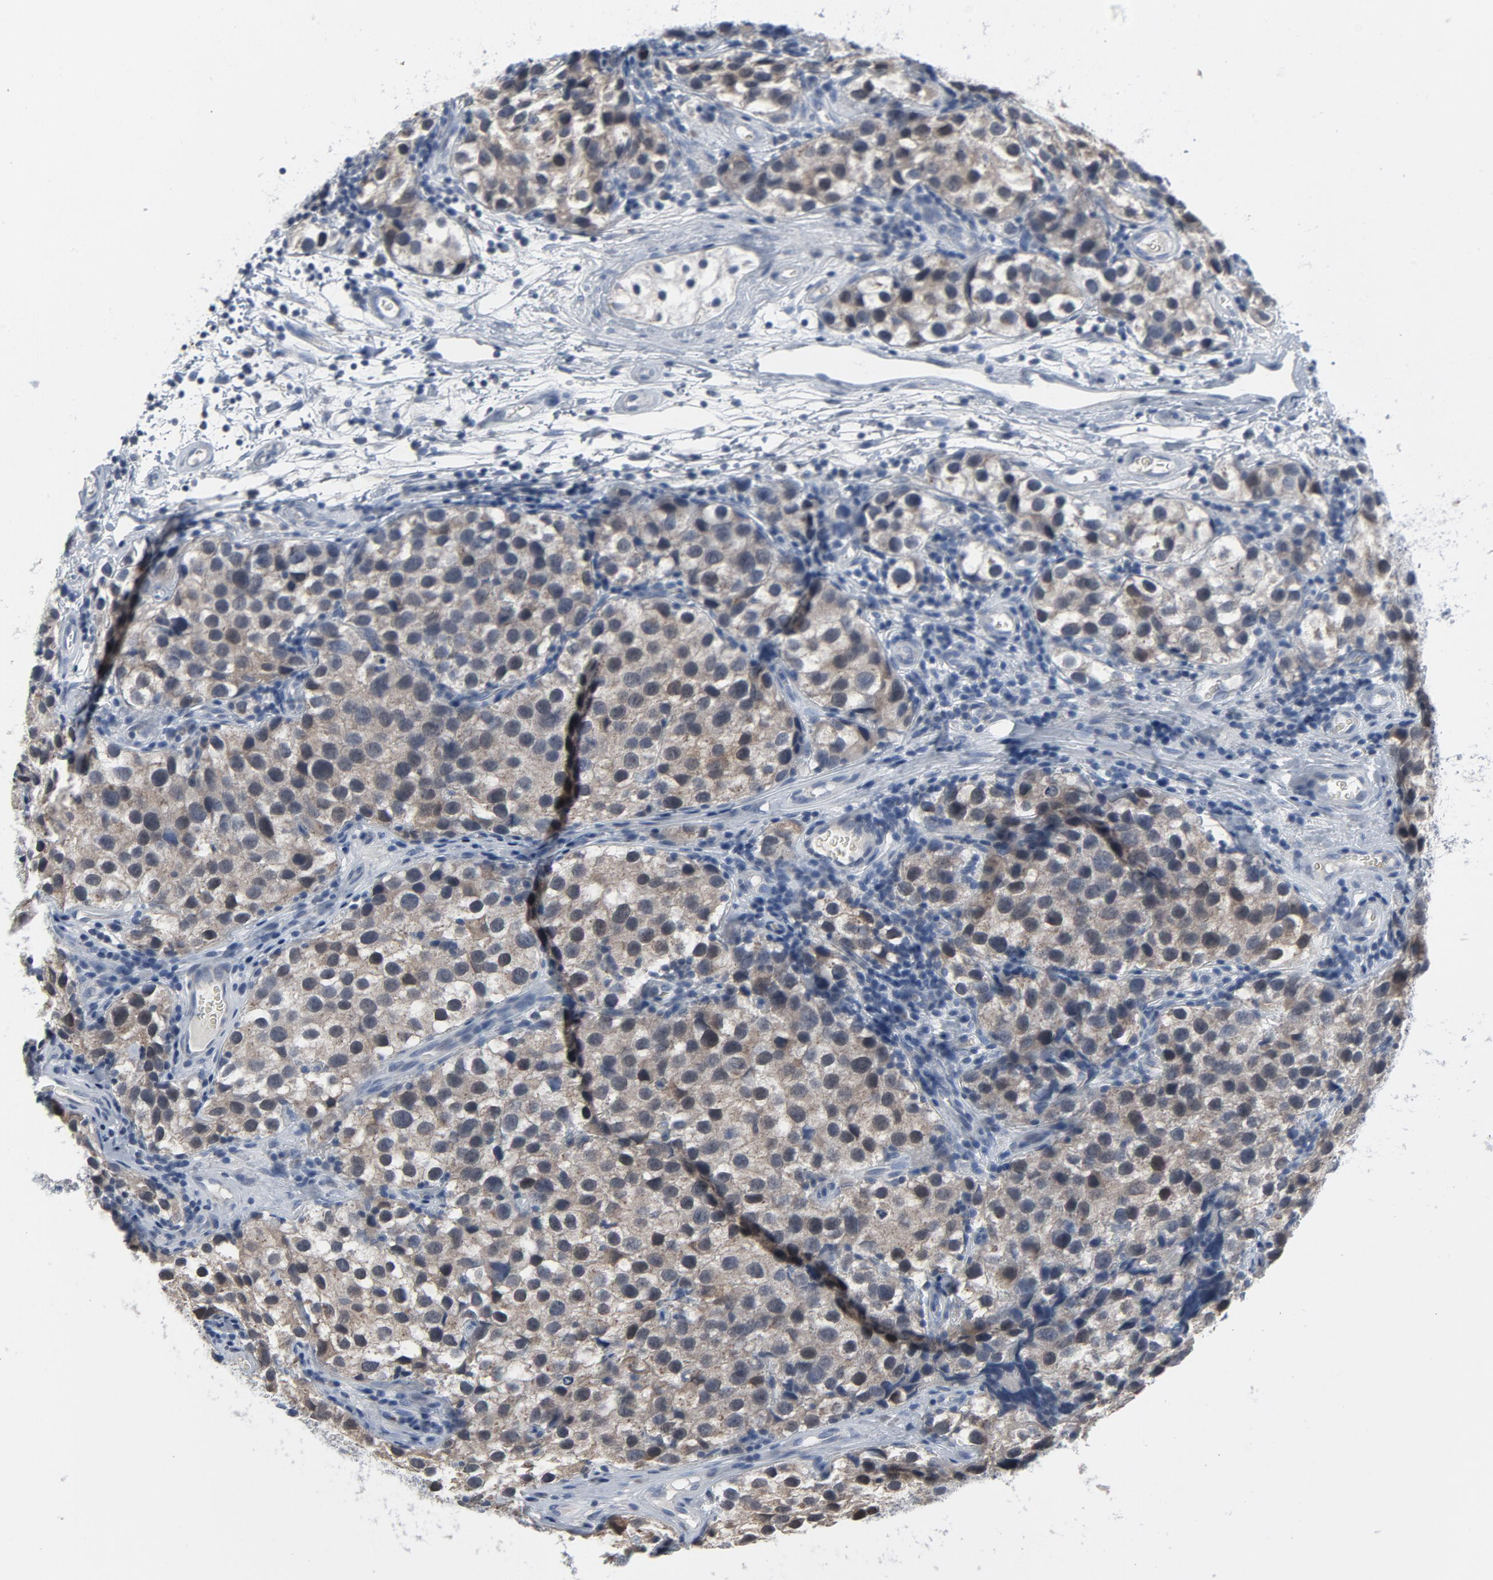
{"staining": {"intensity": "weak", "quantity": ">75%", "location": "cytoplasmic/membranous"}, "tissue": "testis cancer", "cell_type": "Tumor cells", "image_type": "cancer", "snomed": [{"axis": "morphology", "description": "Seminoma, NOS"}, {"axis": "topography", "description": "Testis"}], "caption": "Immunohistochemical staining of human testis seminoma exhibits weak cytoplasmic/membranous protein positivity in about >75% of tumor cells.", "gene": "GPX2", "patient": {"sex": "male", "age": 39}}